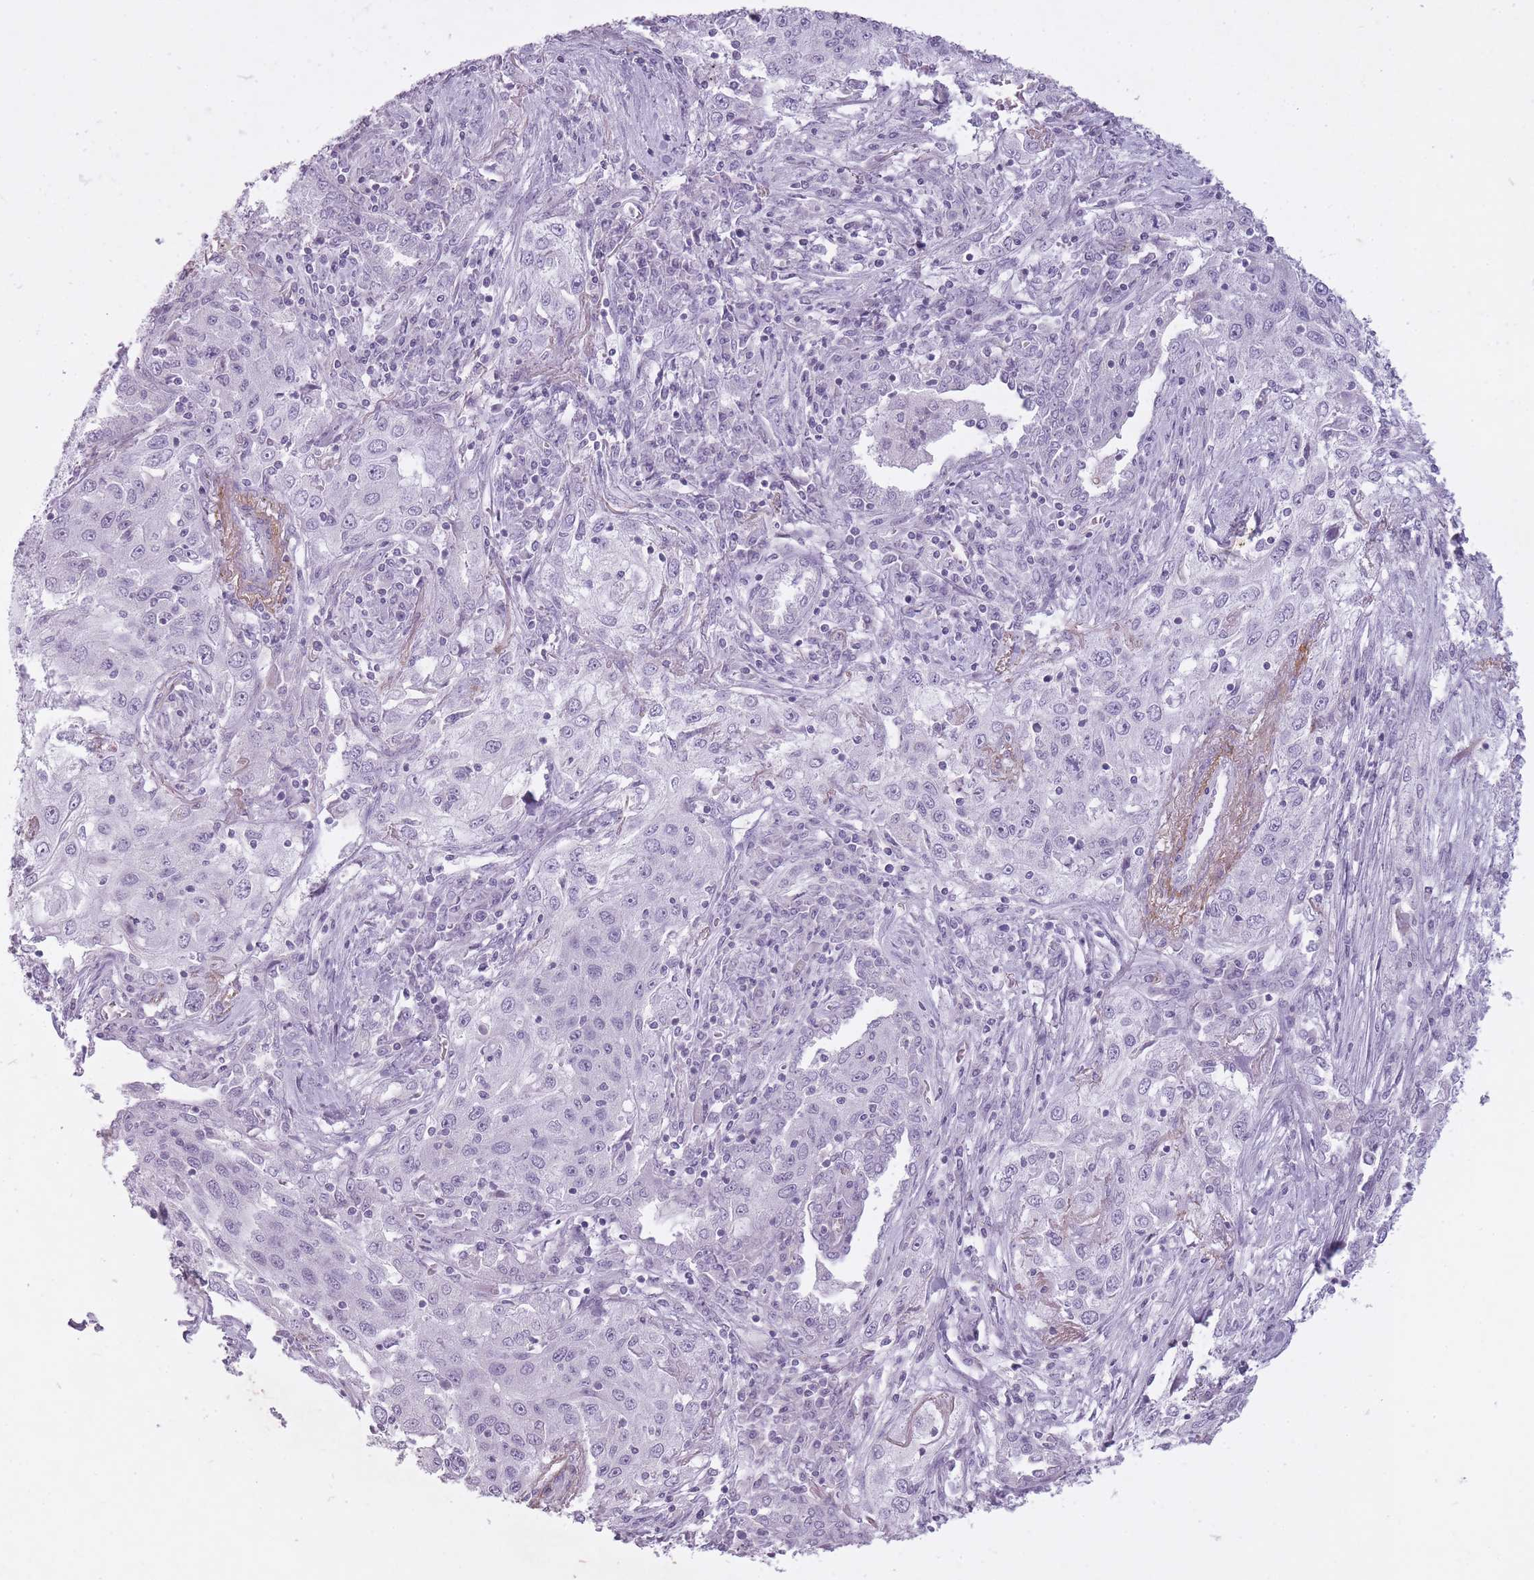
{"staining": {"intensity": "negative", "quantity": "none", "location": "none"}, "tissue": "lung cancer", "cell_type": "Tumor cells", "image_type": "cancer", "snomed": [{"axis": "morphology", "description": "Squamous cell carcinoma, NOS"}, {"axis": "topography", "description": "Lung"}], "caption": "An immunohistochemistry micrograph of lung cancer is shown. There is no staining in tumor cells of lung cancer.", "gene": "RFX4", "patient": {"sex": "female", "age": 69}}